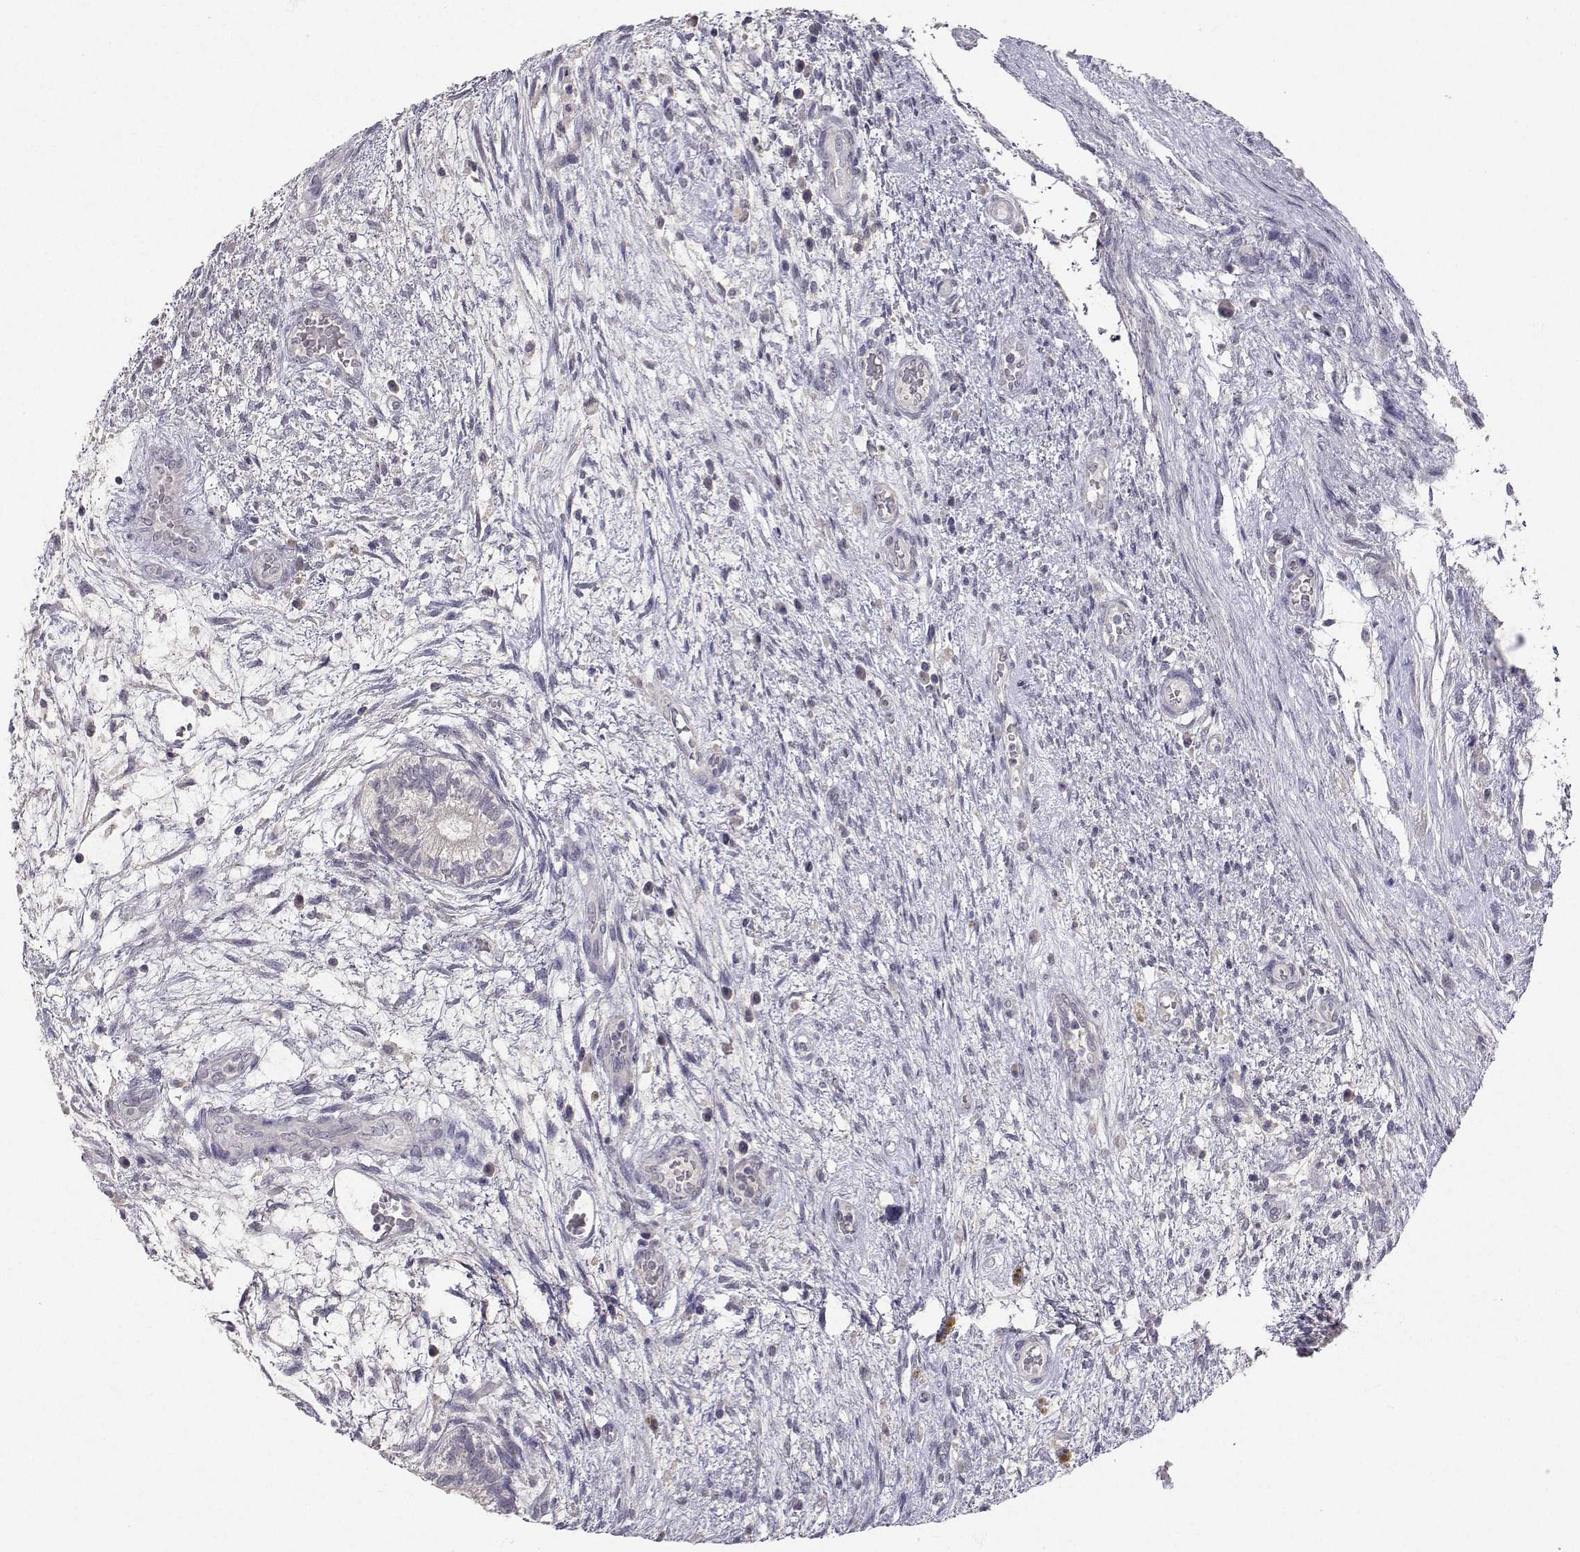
{"staining": {"intensity": "negative", "quantity": "none", "location": "none"}, "tissue": "testis cancer", "cell_type": "Tumor cells", "image_type": "cancer", "snomed": [{"axis": "morphology", "description": "Normal tissue, NOS"}, {"axis": "morphology", "description": "Carcinoma, Embryonal, NOS"}, {"axis": "topography", "description": "Testis"}, {"axis": "topography", "description": "Epididymis"}], "caption": "Embryonal carcinoma (testis) was stained to show a protein in brown. There is no significant expression in tumor cells.", "gene": "SLC6A3", "patient": {"sex": "male", "age": 32}}